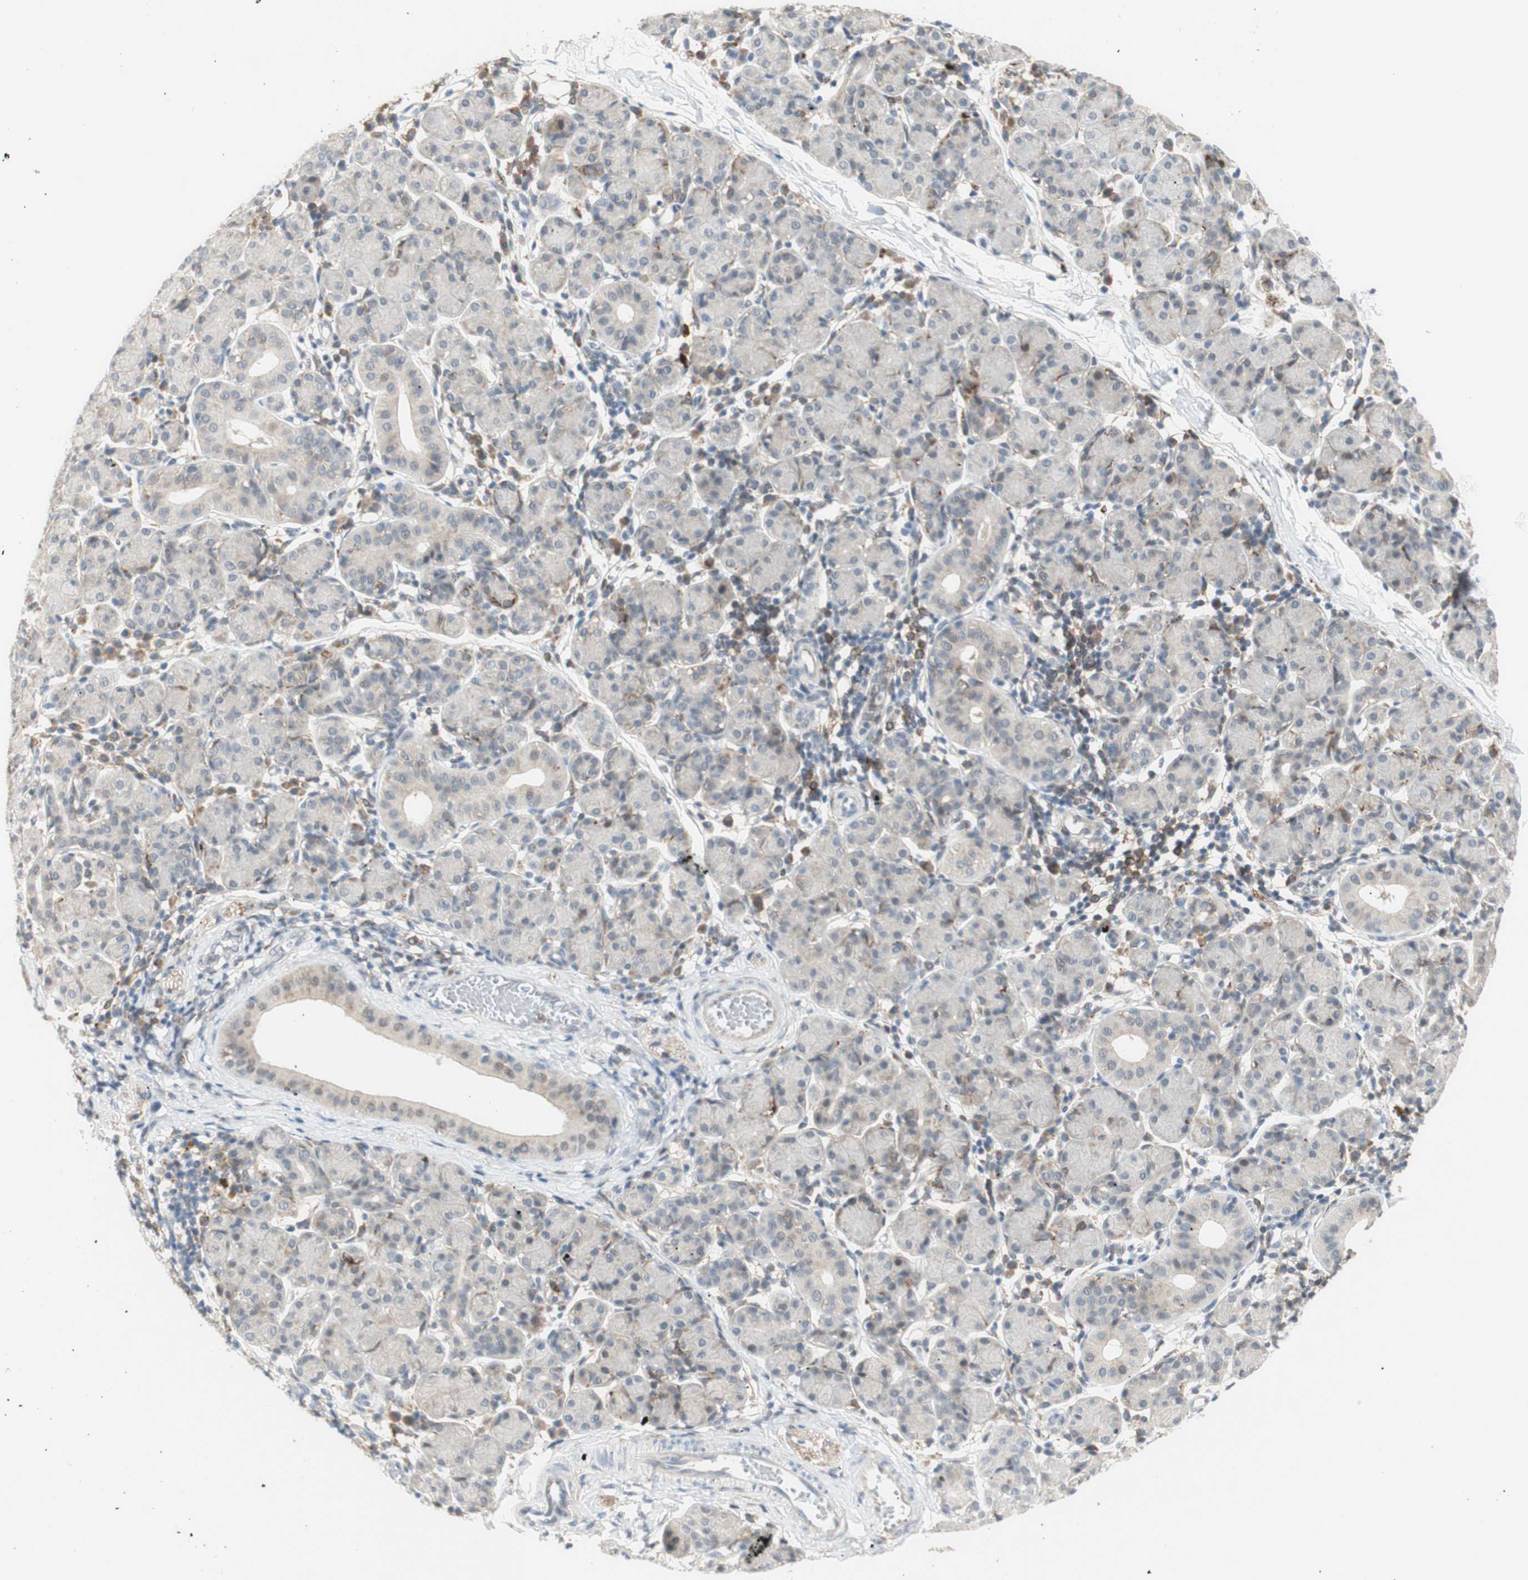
{"staining": {"intensity": "weak", "quantity": "<25%", "location": "cytoplasmic/membranous"}, "tissue": "salivary gland", "cell_type": "Glandular cells", "image_type": "normal", "snomed": [{"axis": "morphology", "description": "Normal tissue, NOS"}, {"axis": "morphology", "description": "Inflammation, NOS"}, {"axis": "topography", "description": "Lymph node"}, {"axis": "topography", "description": "Salivary gland"}], "caption": "The IHC micrograph has no significant expression in glandular cells of salivary gland. (DAB (3,3'-diaminobenzidine) immunohistochemistry (IHC) with hematoxylin counter stain).", "gene": "GAPT", "patient": {"sex": "male", "age": 3}}